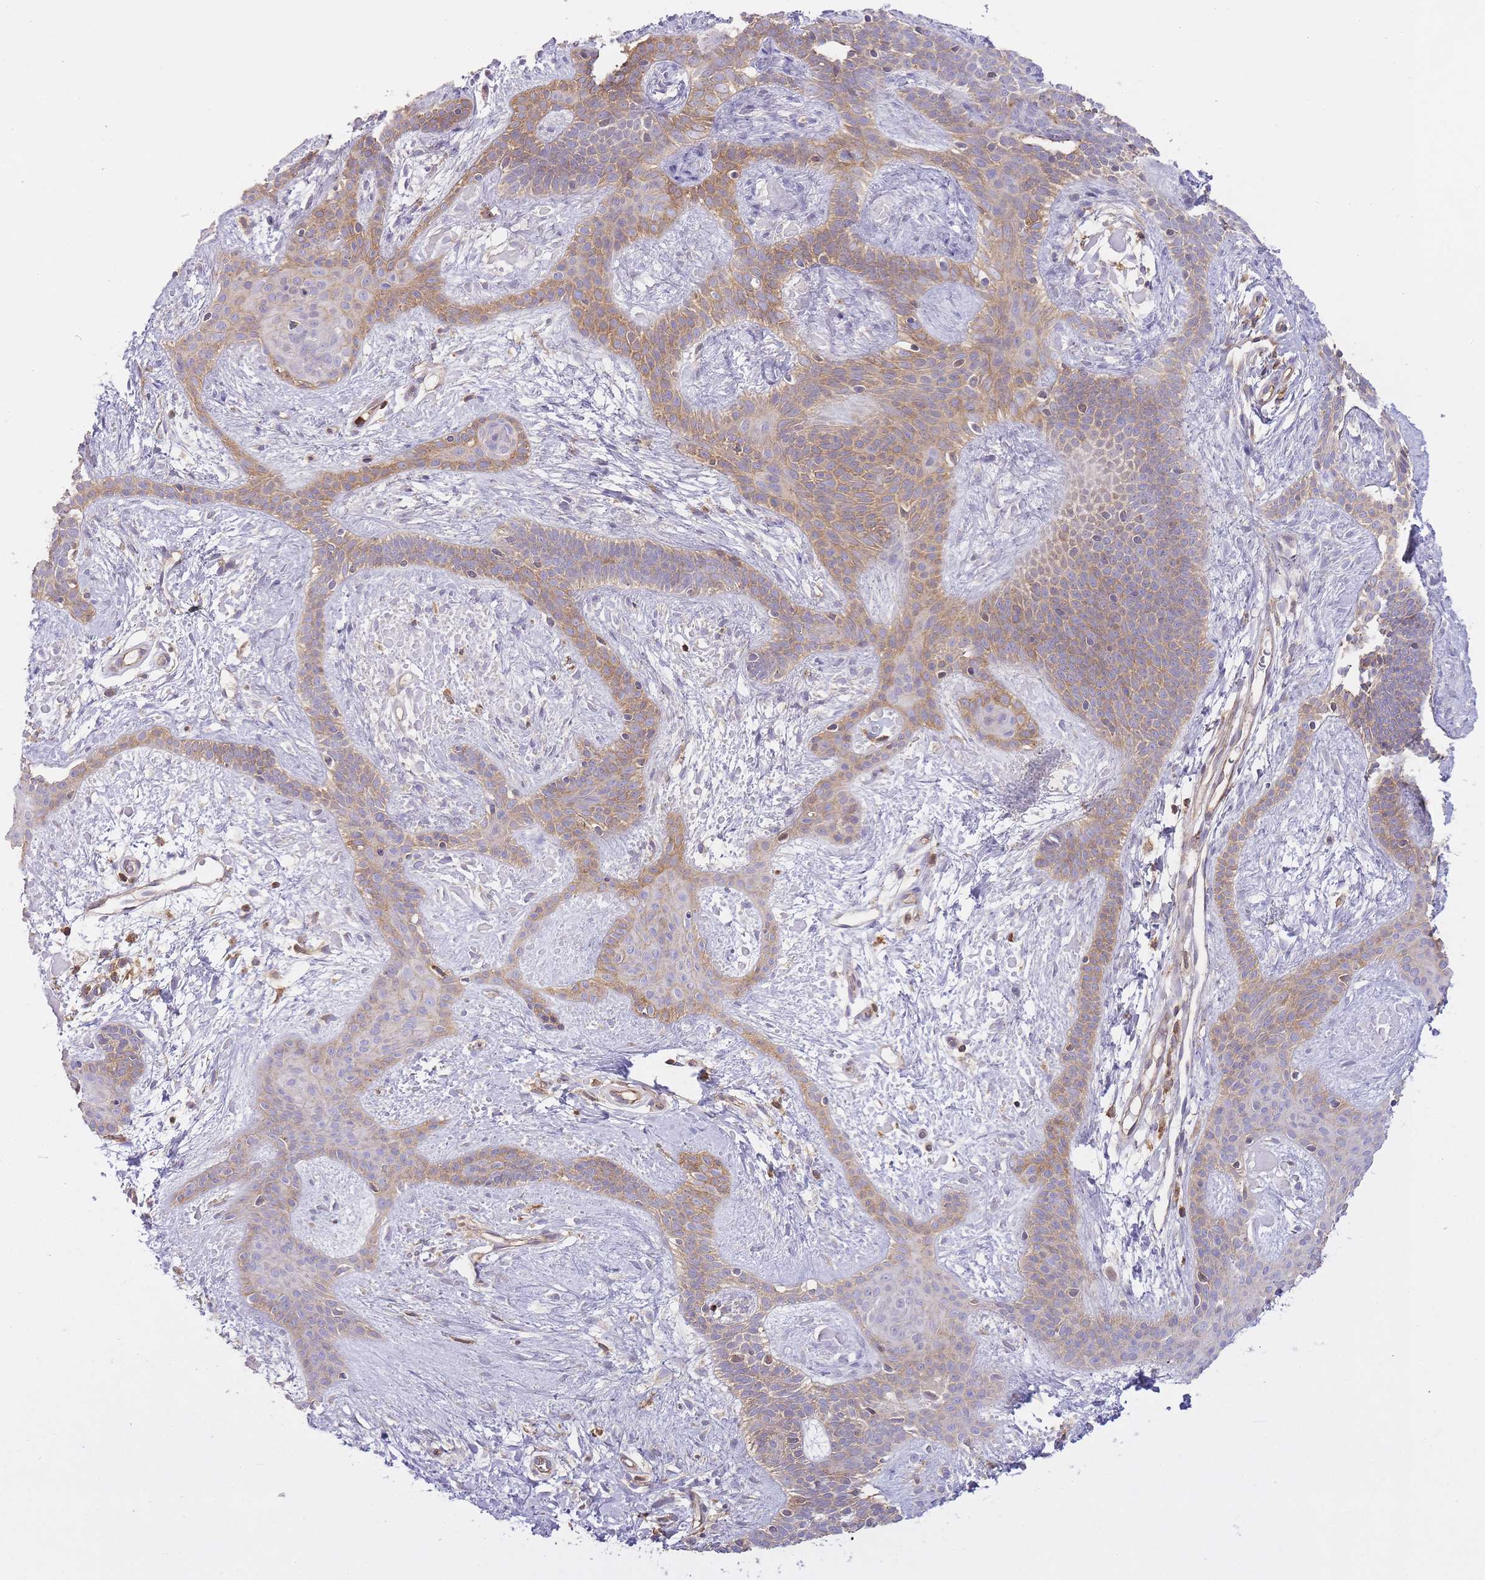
{"staining": {"intensity": "moderate", "quantity": ">75%", "location": "cytoplasmic/membranous"}, "tissue": "skin cancer", "cell_type": "Tumor cells", "image_type": "cancer", "snomed": [{"axis": "morphology", "description": "Basal cell carcinoma"}, {"axis": "topography", "description": "Skin"}], "caption": "Immunohistochemistry (IHC) micrograph of human skin cancer (basal cell carcinoma) stained for a protein (brown), which exhibits medium levels of moderate cytoplasmic/membranous positivity in approximately >75% of tumor cells.", "gene": "MSN", "patient": {"sex": "male", "age": 78}}